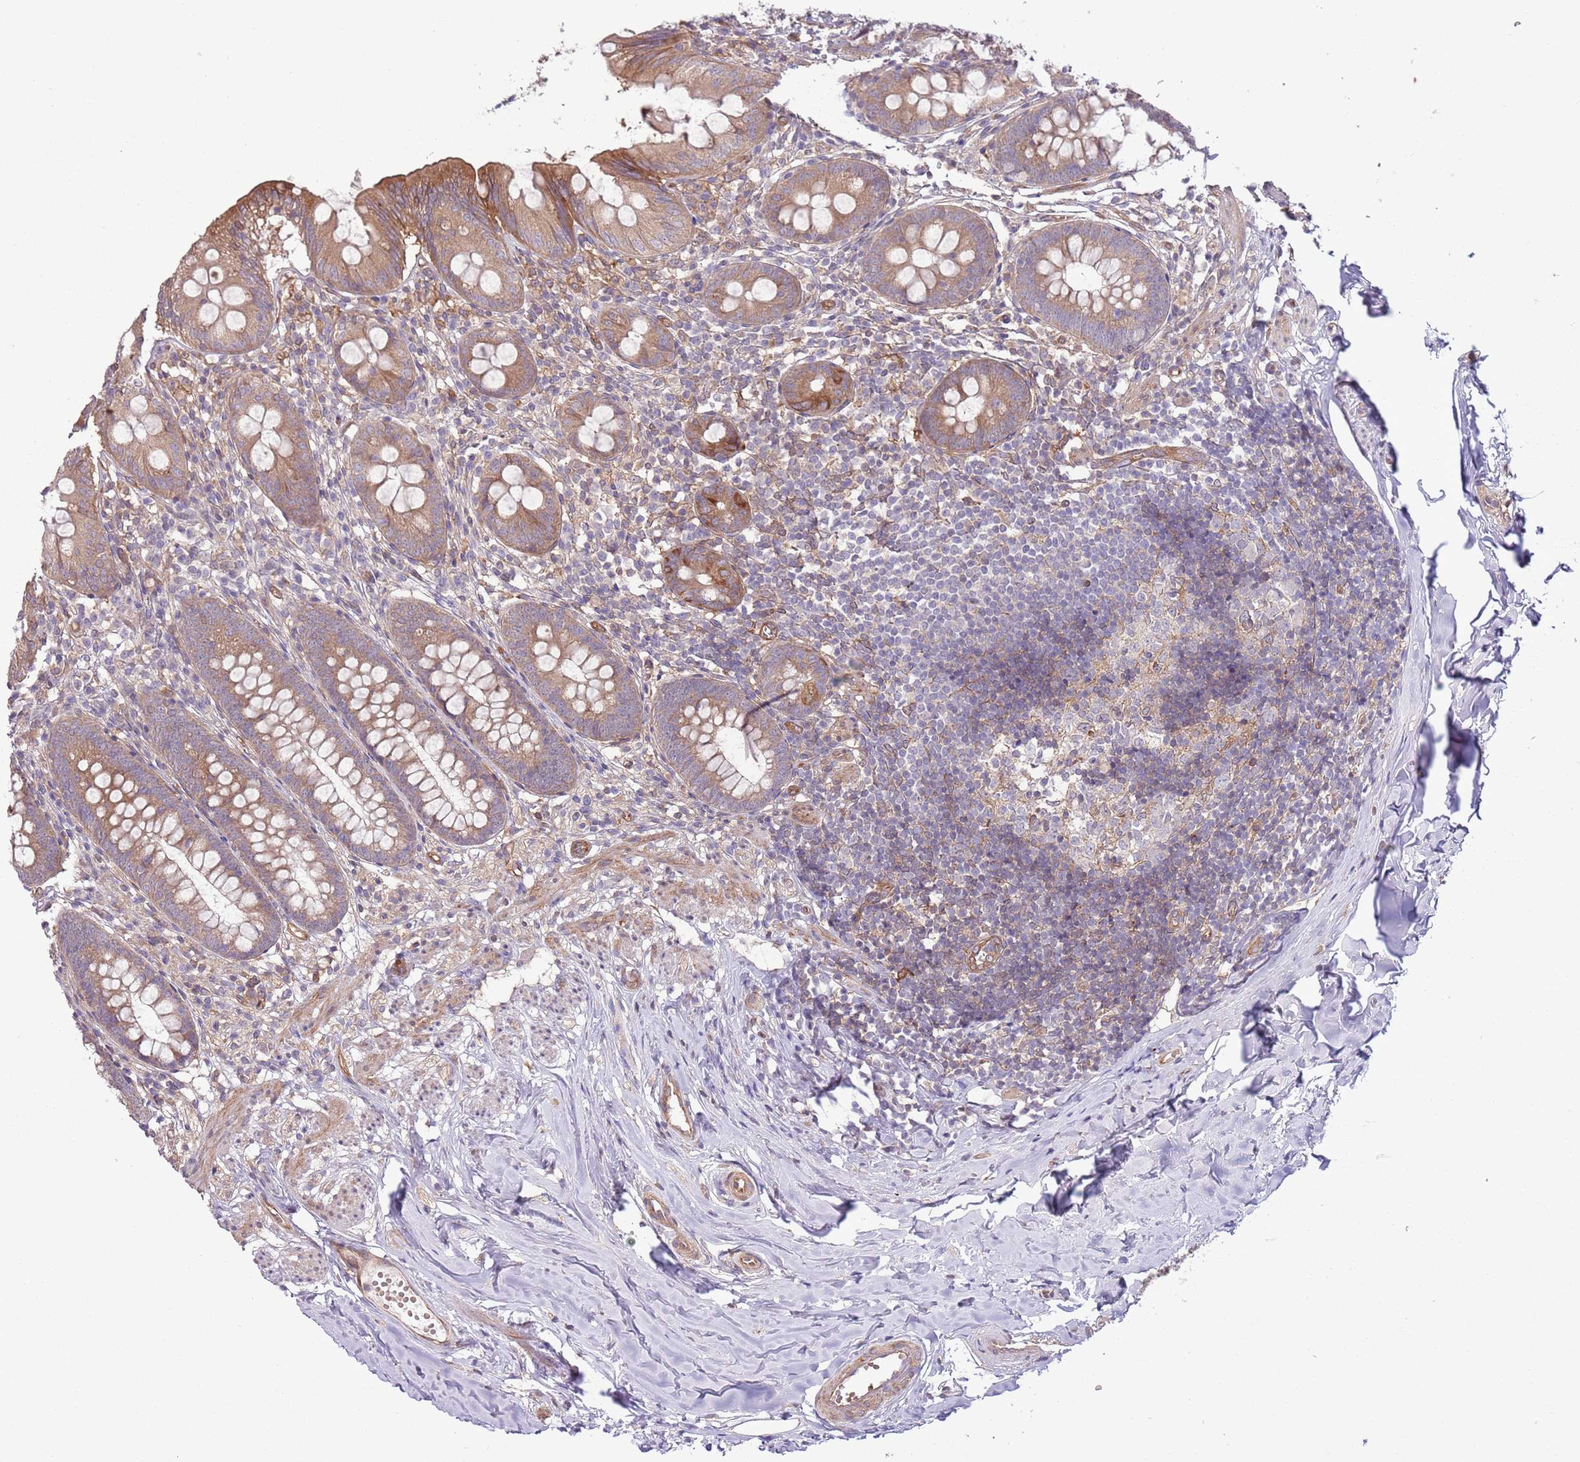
{"staining": {"intensity": "moderate", "quantity": ">75%", "location": "cytoplasmic/membranous"}, "tissue": "appendix", "cell_type": "Glandular cells", "image_type": "normal", "snomed": [{"axis": "morphology", "description": "Normal tissue, NOS"}, {"axis": "topography", "description": "Appendix"}], "caption": "About >75% of glandular cells in normal human appendix exhibit moderate cytoplasmic/membranous protein expression as visualized by brown immunohistochemical staining.", "gene": "LPIN2", "patient": {"sex": "female", "age": 51}}